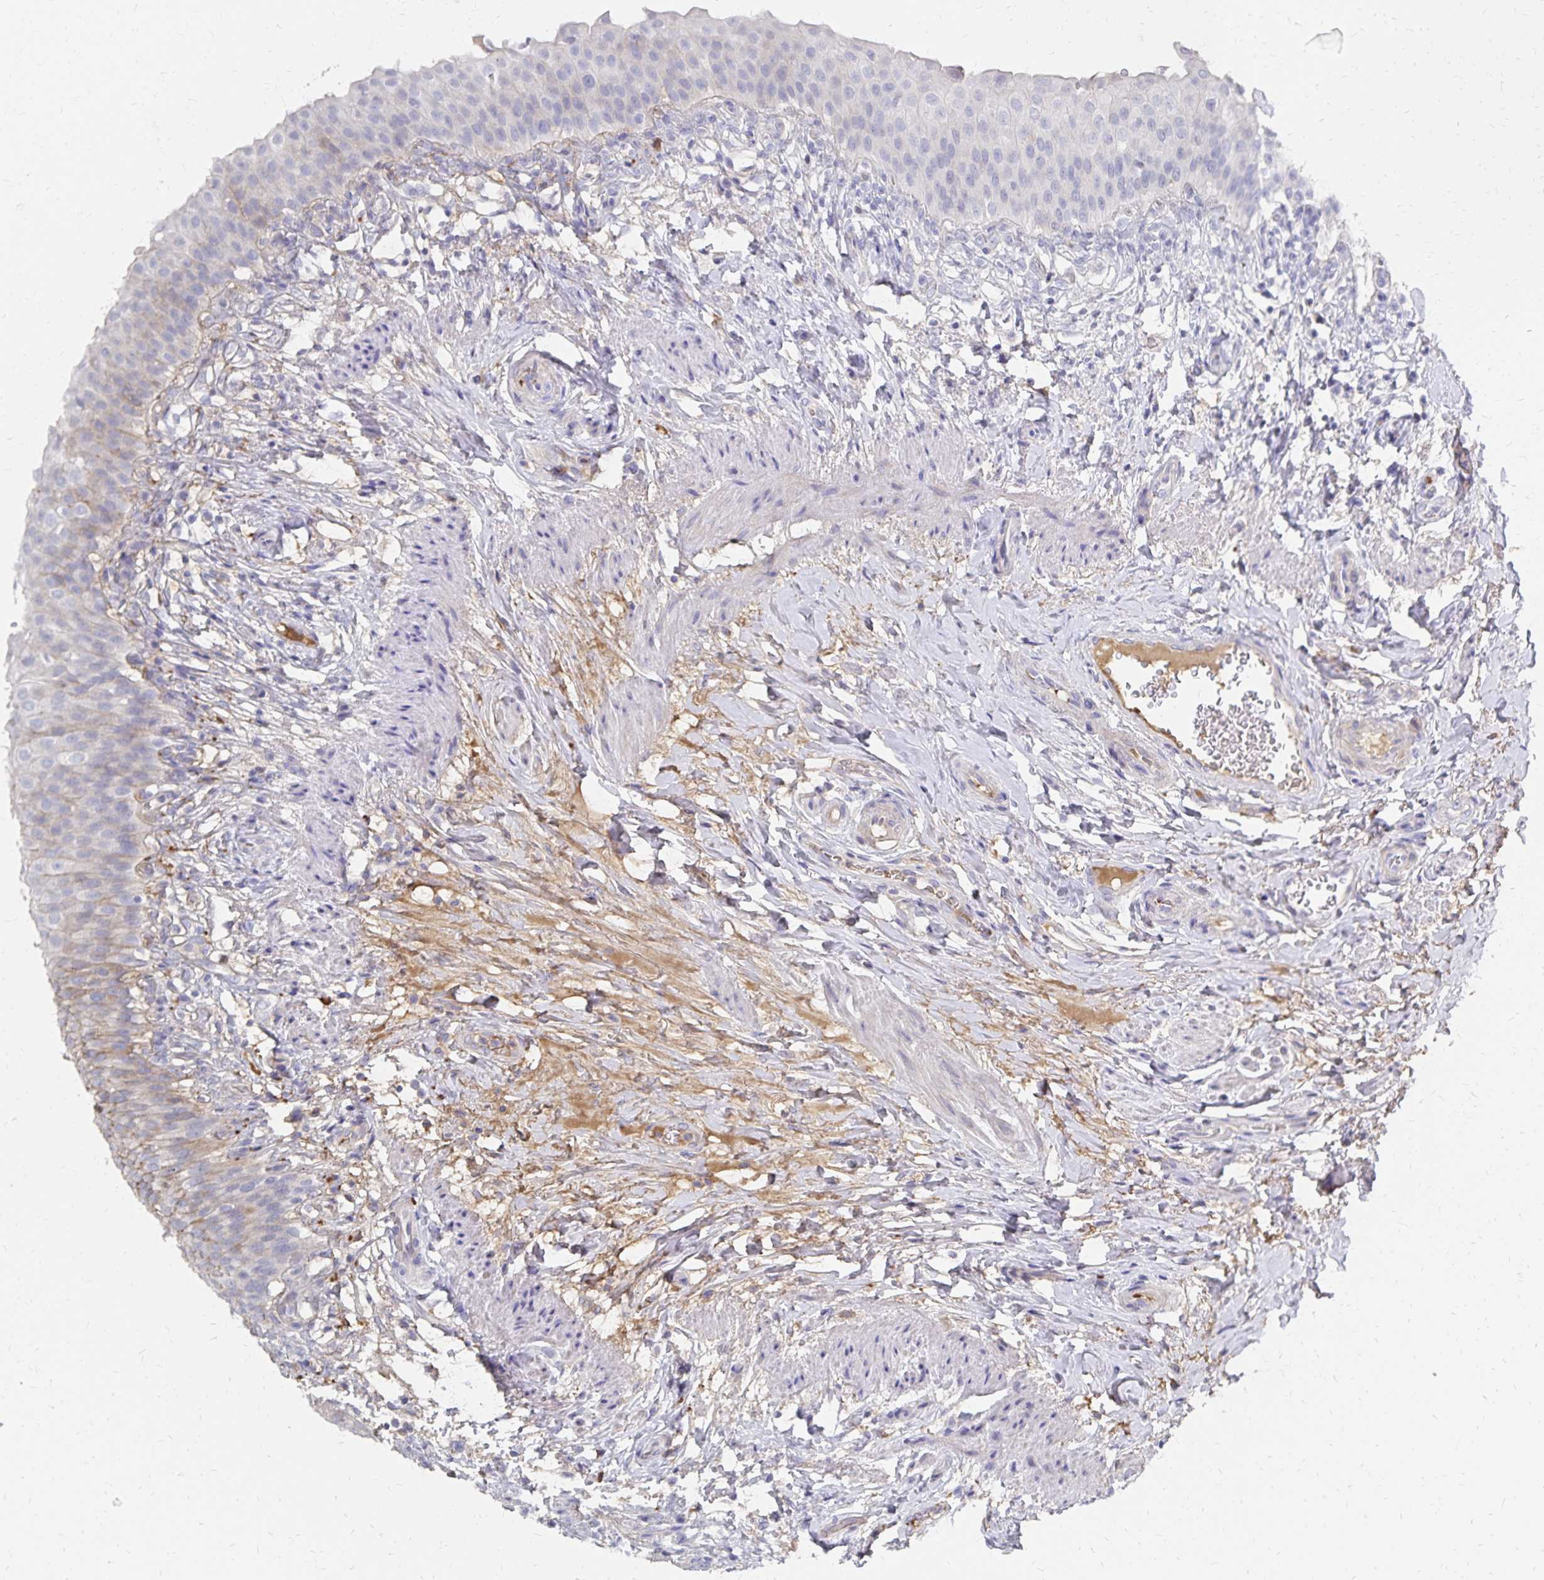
{"staining": {"intensity": "negative", "quantity": "none", "location": "none"}, "tissue": "urinary bladder", "cell_type": "Urothelial cells", "image_type": "normal", "snomed": [{"axis": "morphology", "description": "Normal tissue, NOS"}, {"axis": "topography", "description": "Urinary bladder"}, {"axis": "topography", "description": "Peripheral nerve tissue"}], "caption": "DAB (3,3'-diaminobenzidine) immunohistochemical staining of benign urinary bladder shows no significant expression in urothelial cells.", "gene": "KISS1", "patient": {"sex": "female", "age": 60}}